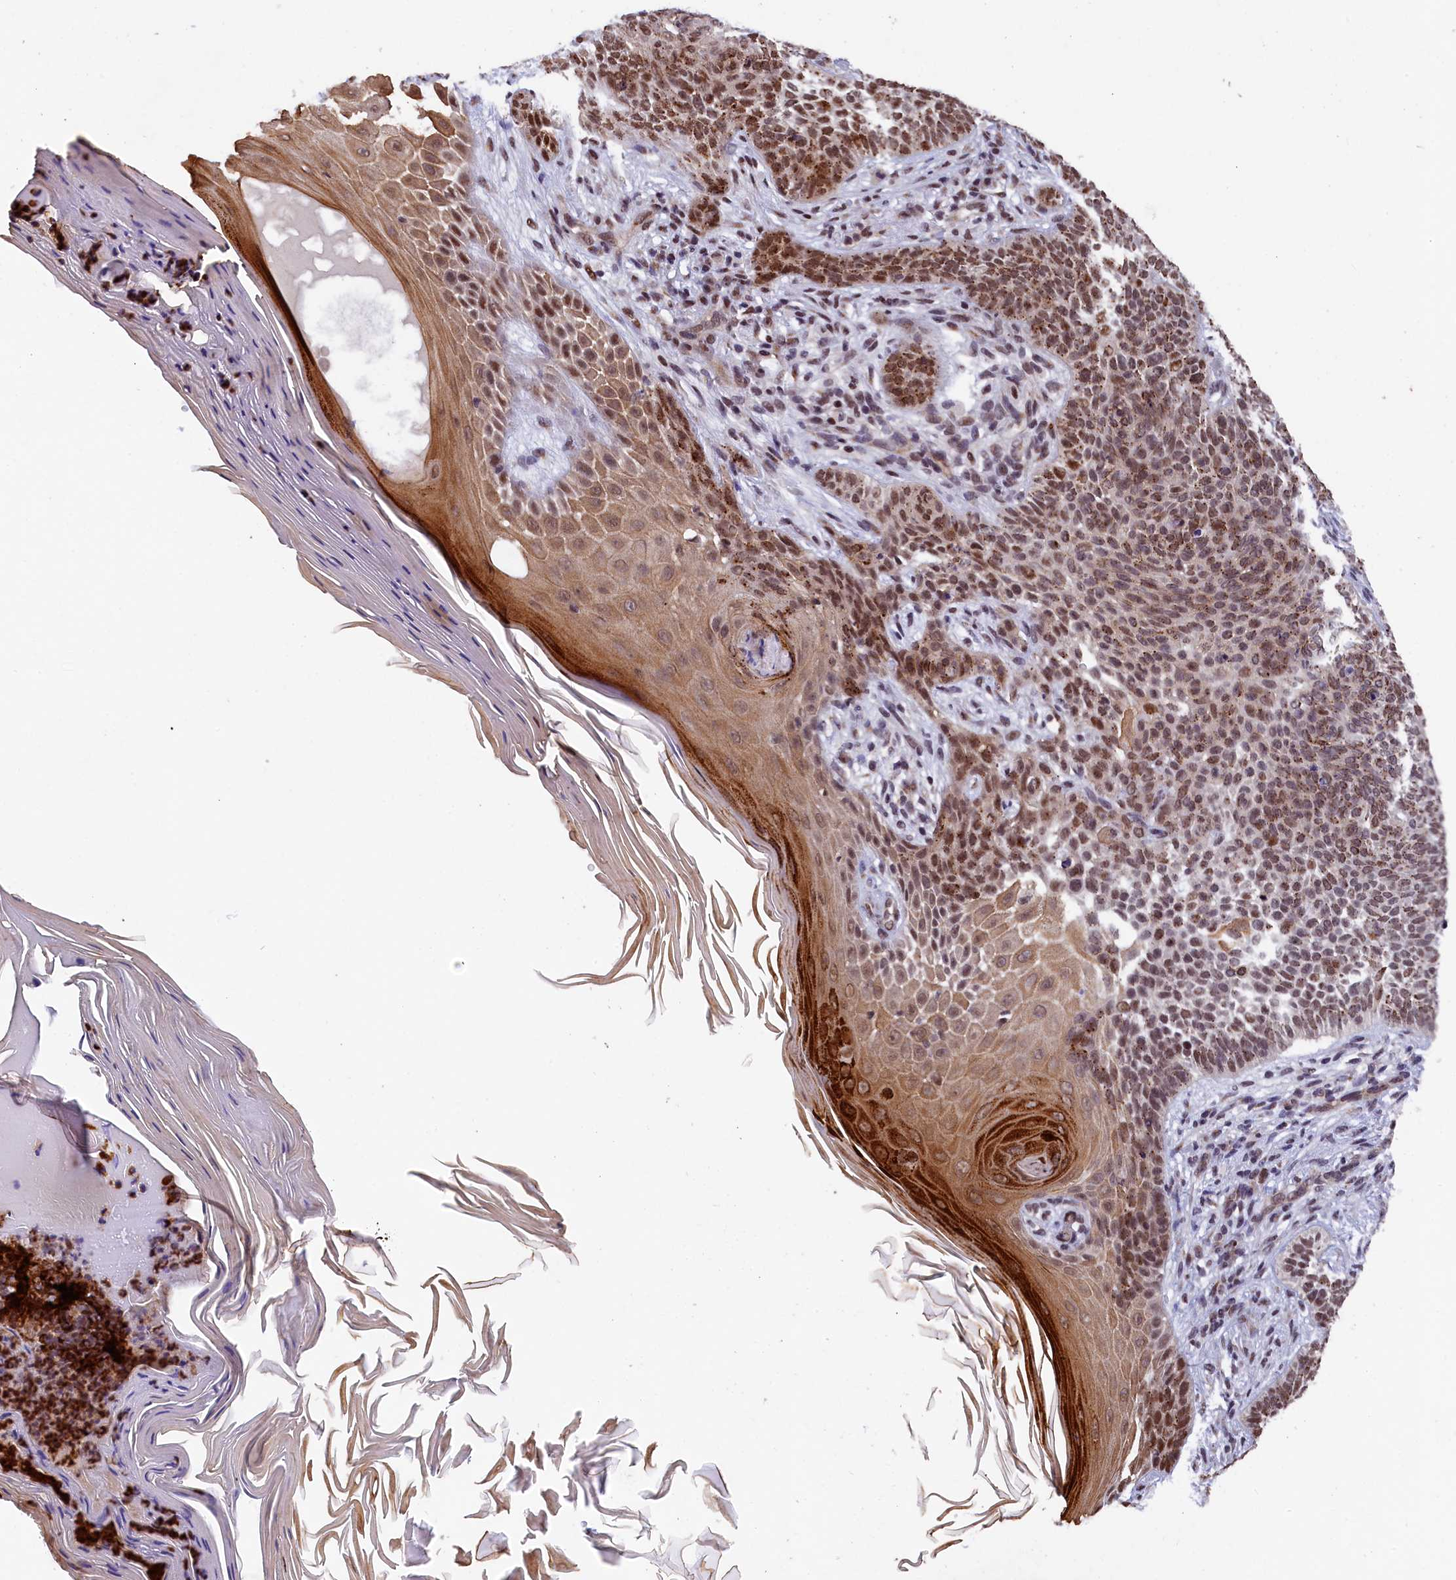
{"staining": {"intensity": "moderate", "quantity": "25%-75%", "location": "cytoplasmic/membranous,nuclear"}, "tissue": "skin cancer", "cell_type": "Tumor cells", "image_type": "cancer", "snomed": [{"axis": "morphology", "description": "Basal cell carcinoma"}, {"axis": "topography", "description": "Skin"}], "caption": "Moderate cytoplasmic/membranous and nuclear protein expression is present in about 25%-75% of tumor cells in skin cancer. The staining was performed using DAB, with brown indicating positive protein expression. Nuclei are stained blue with hematoxylin.", "gene": "ADIG", "patient": {"sex": "male", "age": 85}}